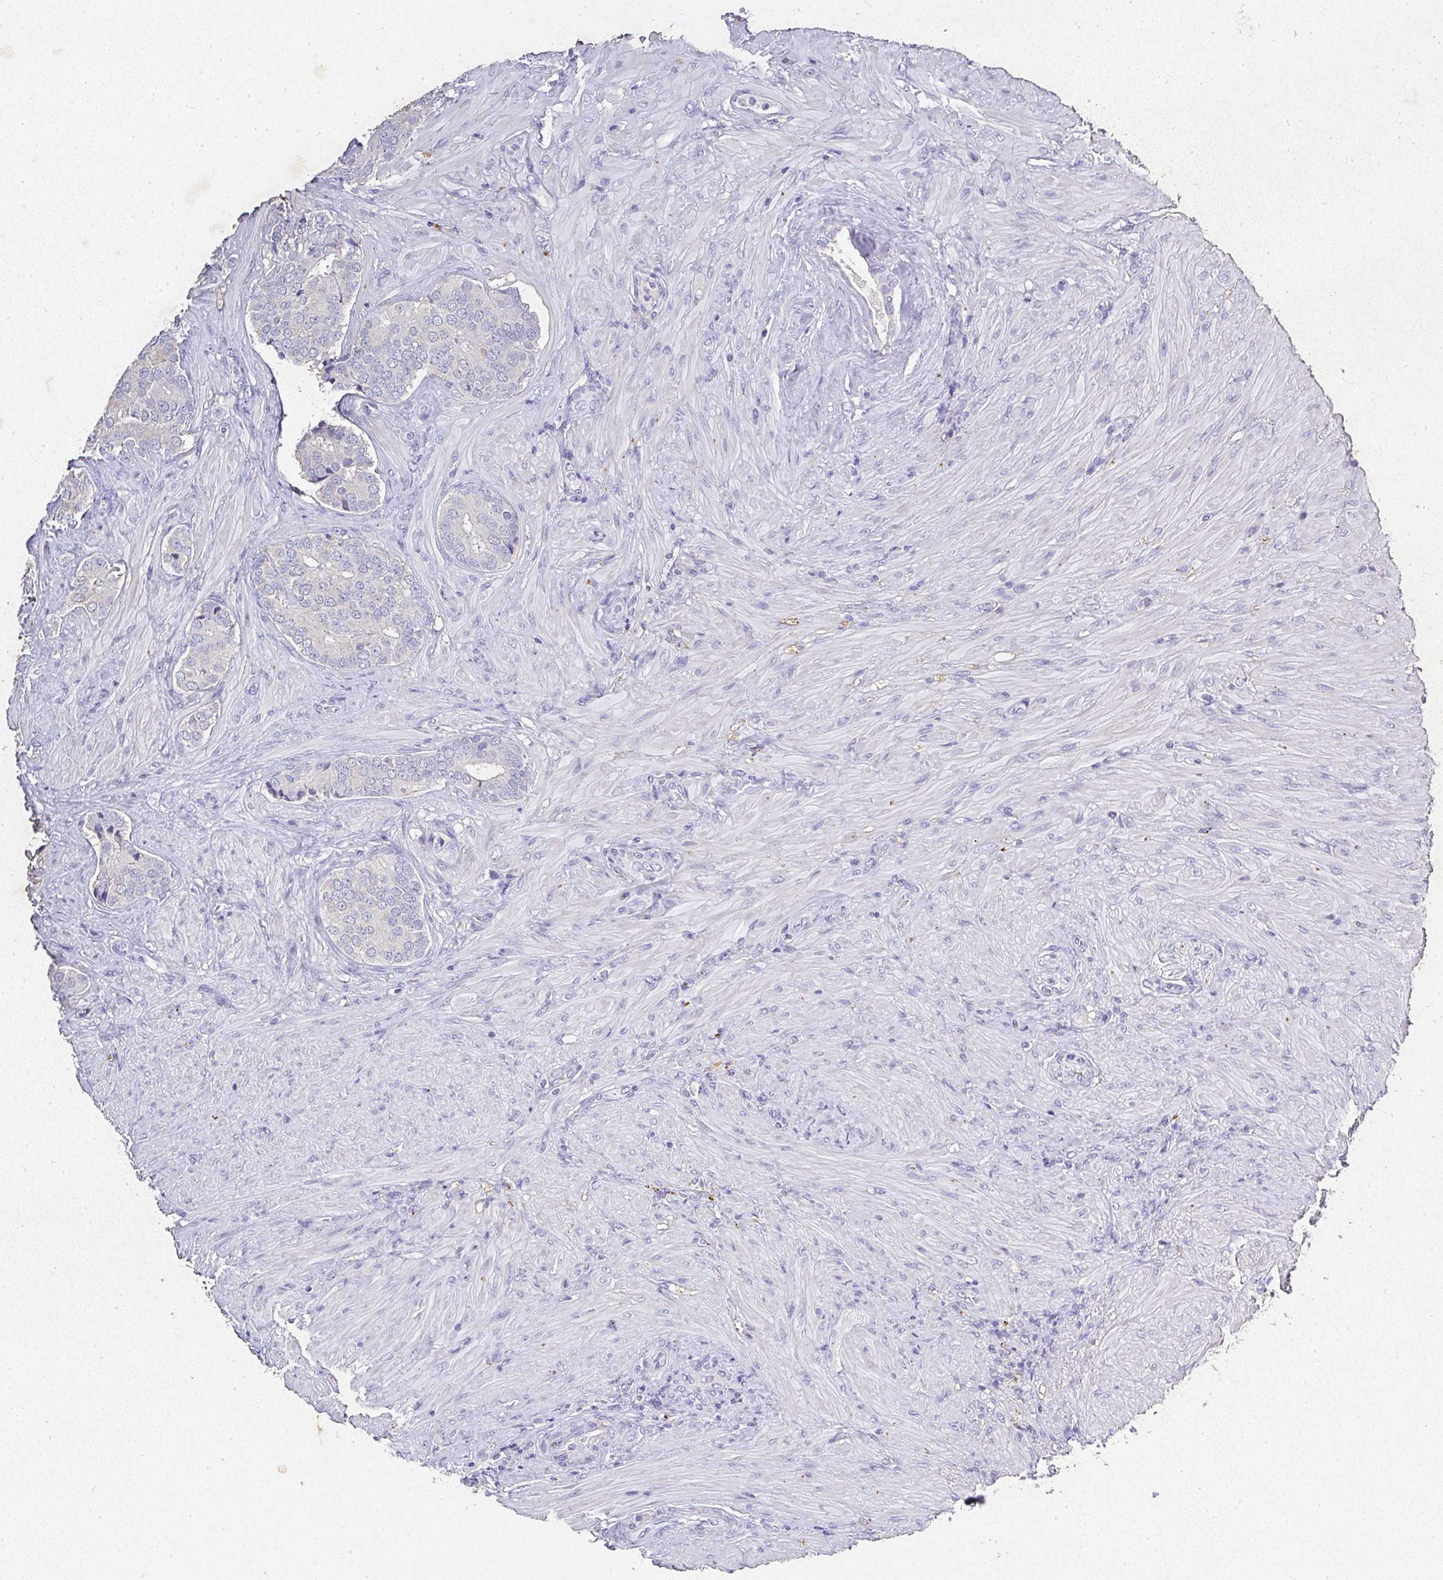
{"staining": {"intensity": "weak", "quantity": "<25%", "location": "cytoplasmic/membranous"}, "tissue": "prostate cancer", "cell_type": "Tumor cells", "image_type": "cancer", "snomed": [{"axis": "morphology", "description": "Adenocarcinoma, High grade"}, {"axis": "topography", "description": "Prostate"}], "caption": "High power microscopy micrograph of an immunohistochemistry micrograph of prostate adenocarcinoma (high-grade), revealing no significant staining in tumor cells. Brightfield microscopy of immunohistochemistry (IHC) stained with DAB (3,3'-diaminobenzidine) (brown) and hematoxylin (blue), captured at high magnification.", "gene": "RPS2", "patient": {"sex": "male", "age": 62}}